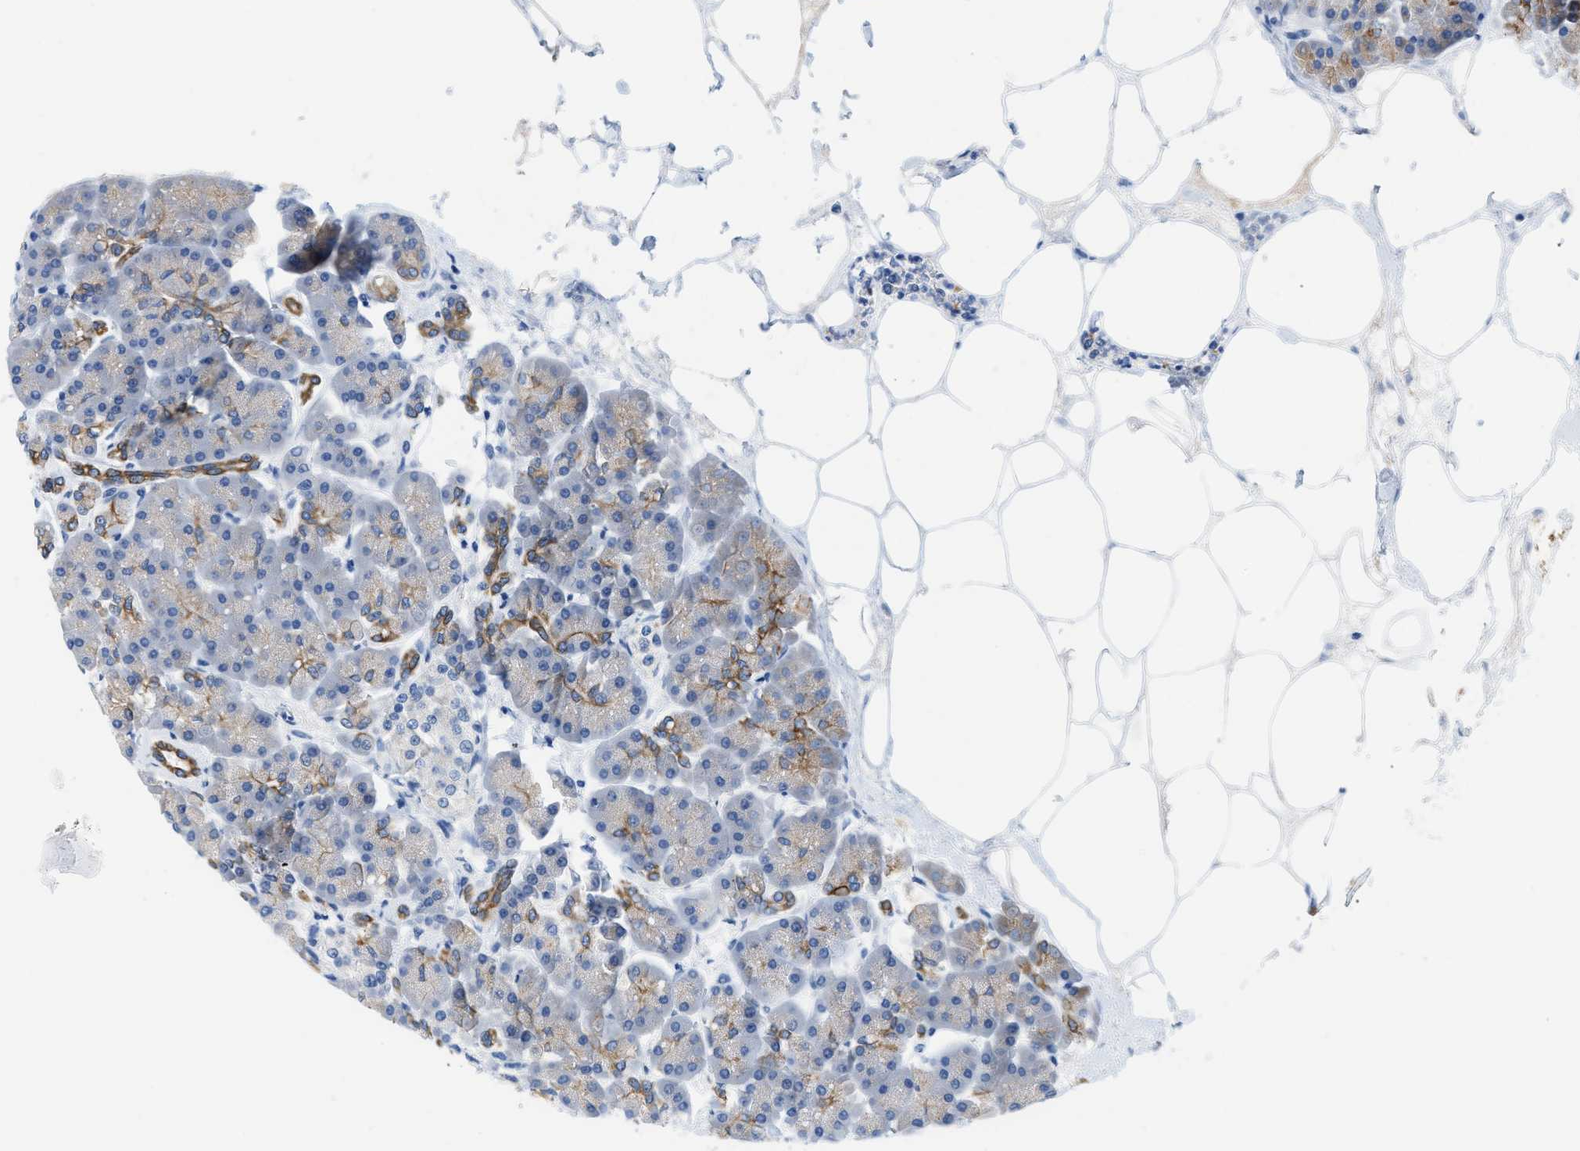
{"staining": {"intensity": "moderate", "quantity": "<25%", "location": "cytoplasmic/membranous"}, "tissue": "pancreas", "cell_type": "Exocrine glandular cells", "image_type": "normal", "snomed": [{"axis": "morphology", "description": "Normal tissue, NOS"}, {"axis": "topography", "description": "Pancreas"}], "caption": "Protein staining by immunohistochemistry (IHC) reveals moderate cytoplasmic/membranous staining in about <25% of exocrine glandular cells in normal pancreas.", "gene": "BPGM", "patient": {"sex": "female", "age": 70}}